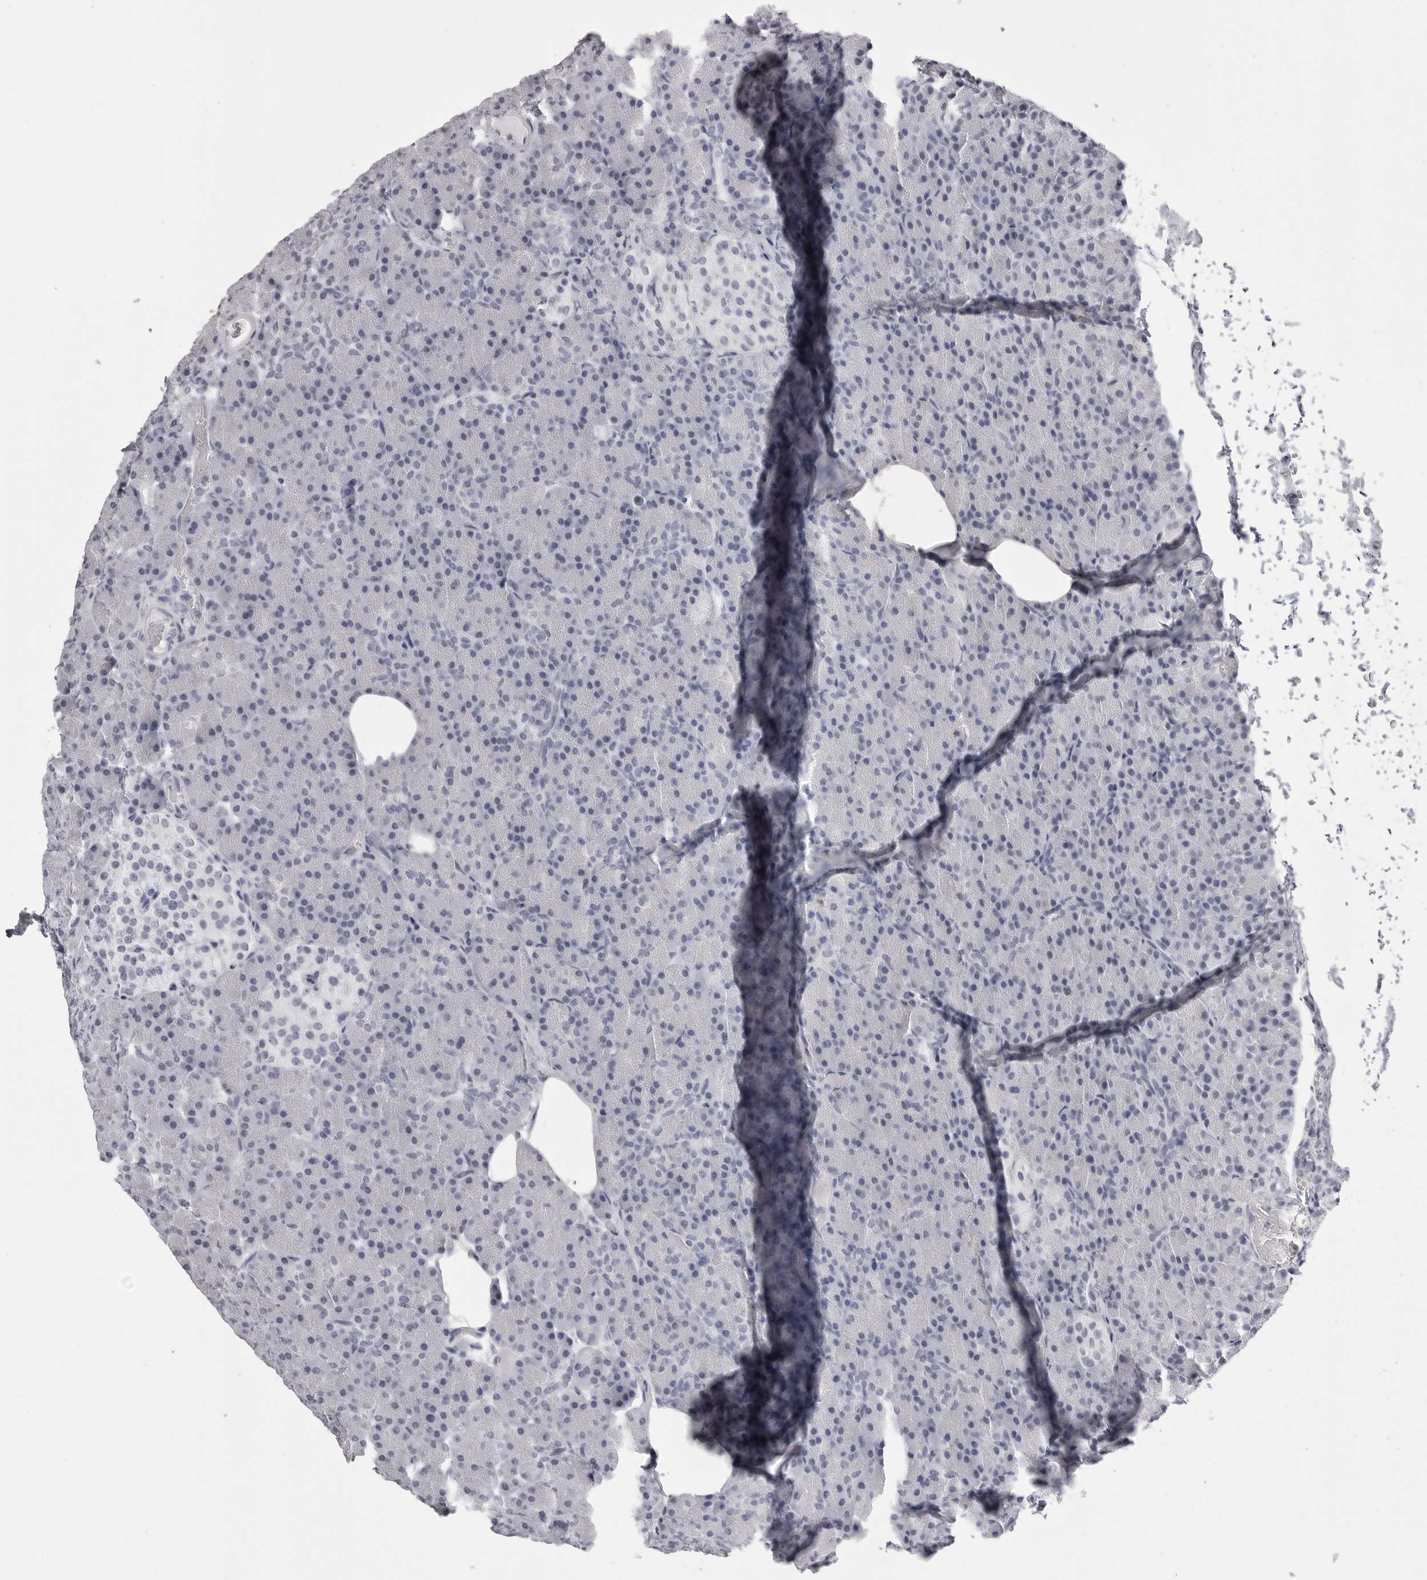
{"staining": {"intensity": "negative", "quantity": "none", "location": "none"}, "tissue": "pancreas", "cell_type": "Exocrine glandular cells", "image_type": "normal", "snomed": [{"axis": "morphology", "description": "Normal tissue, NOS"}, {"axis": "topography", "description": "Pancreas"}], "caption": "Immunohistochemistry of normal pancreas exhibits no positivity in exocrine glandular cells. Nuclei are stained in blue.", "gene": "BPIFA1", "patient": {"sex": "female", "age": 43}}